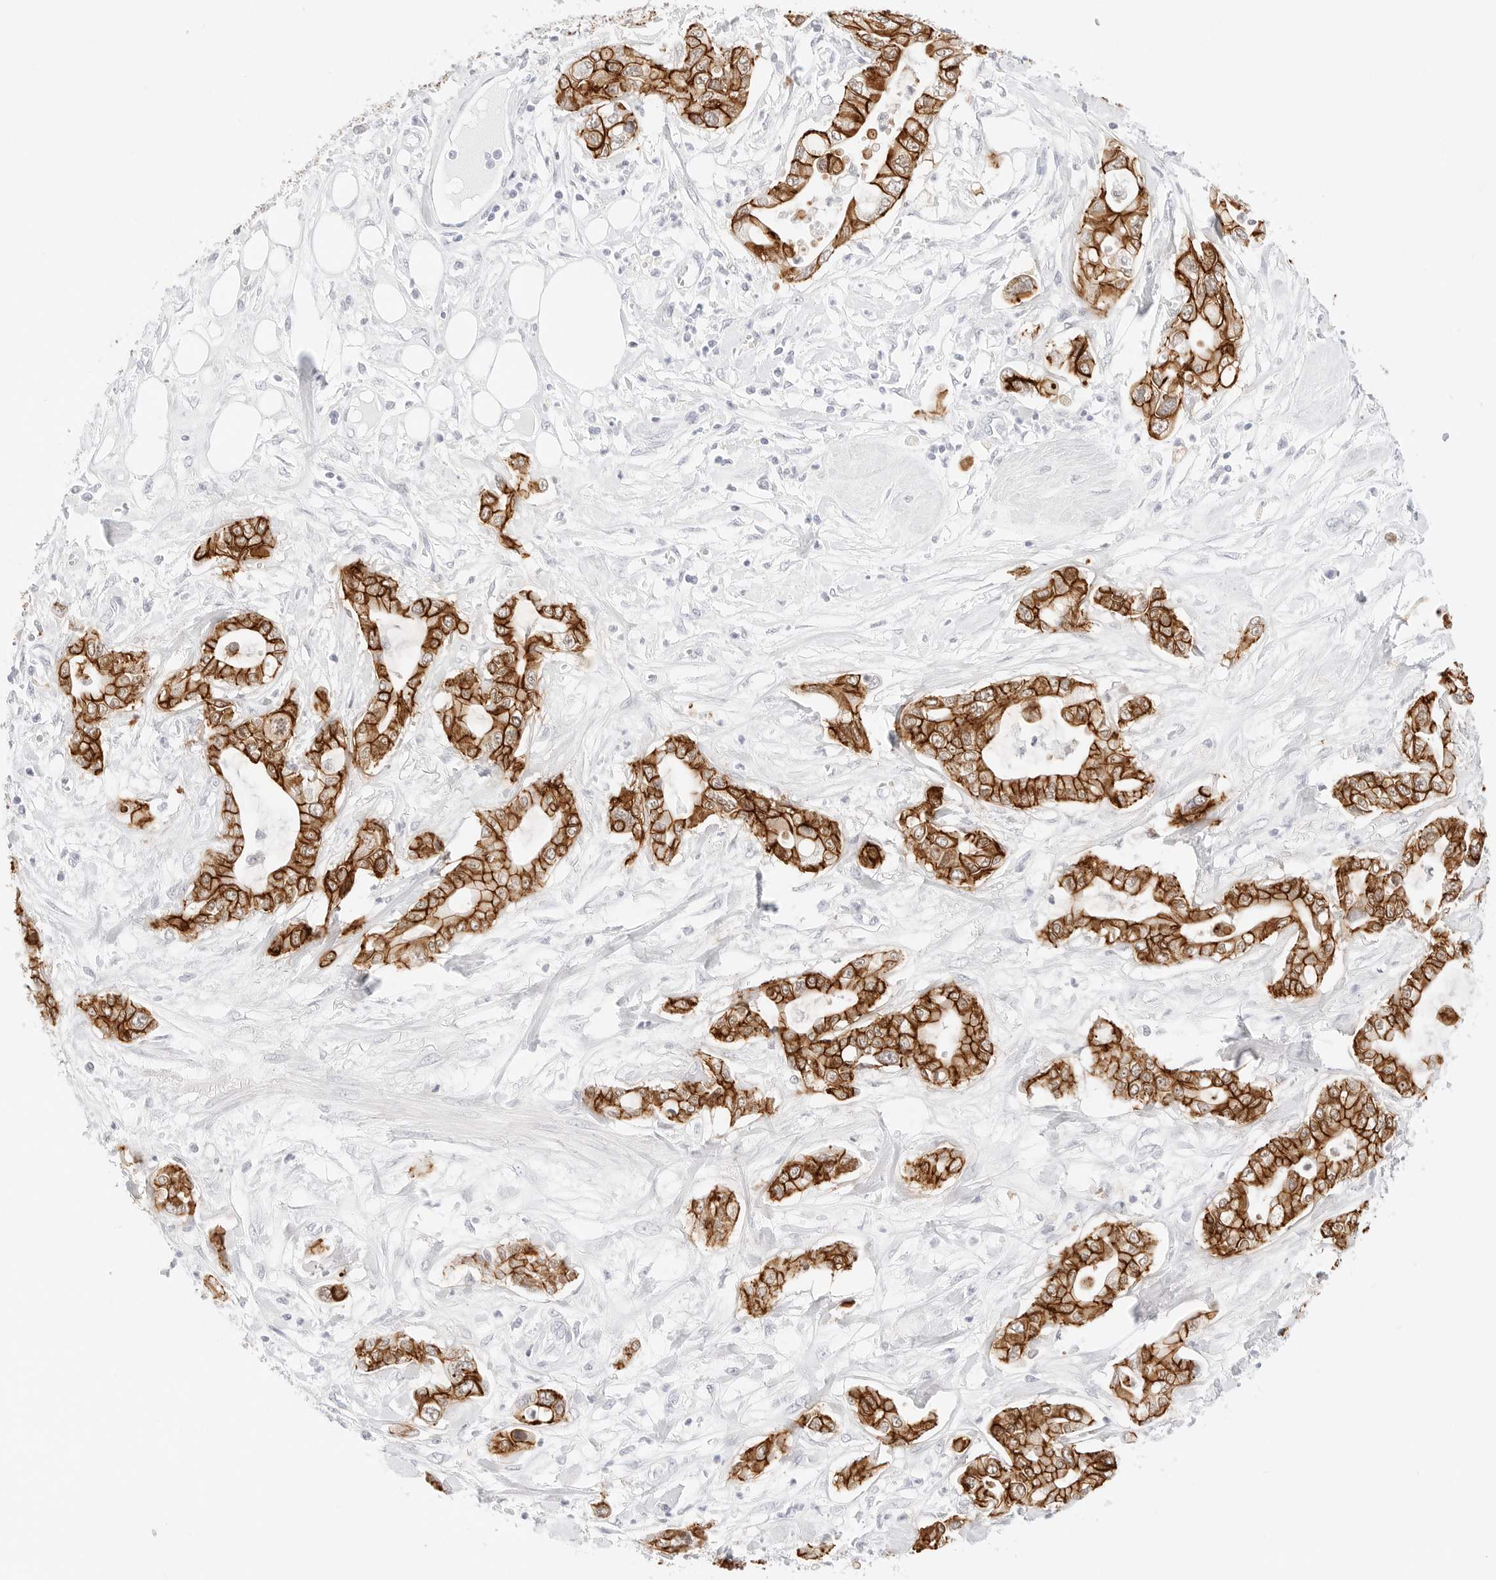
{"staining": {"intensity": "strong", "quantity": ">75%", "location": "cytoplasmic/membranous"}, "tissue": "pancreatic cancer", "cell_type": "Tumor cells", "image_type": "cancer", "snomed": [{"axis": "morphology", "description": "Adenocarcinoma, NOS"}, {"axis": "topography", "description": "Pancreas"}], "caption": "Pancreatic cancer stained with DAB (3,3'-diaminobenzidine) immunohistochemistry exhibits high levels of strong cytoplasmic/membranous expression in about >75% of tumor cells. (Brightfield microscopy of DAB IHC at high magnification).", "gene": "CDH1", "patient": {"sex": "male", "age": 68}}